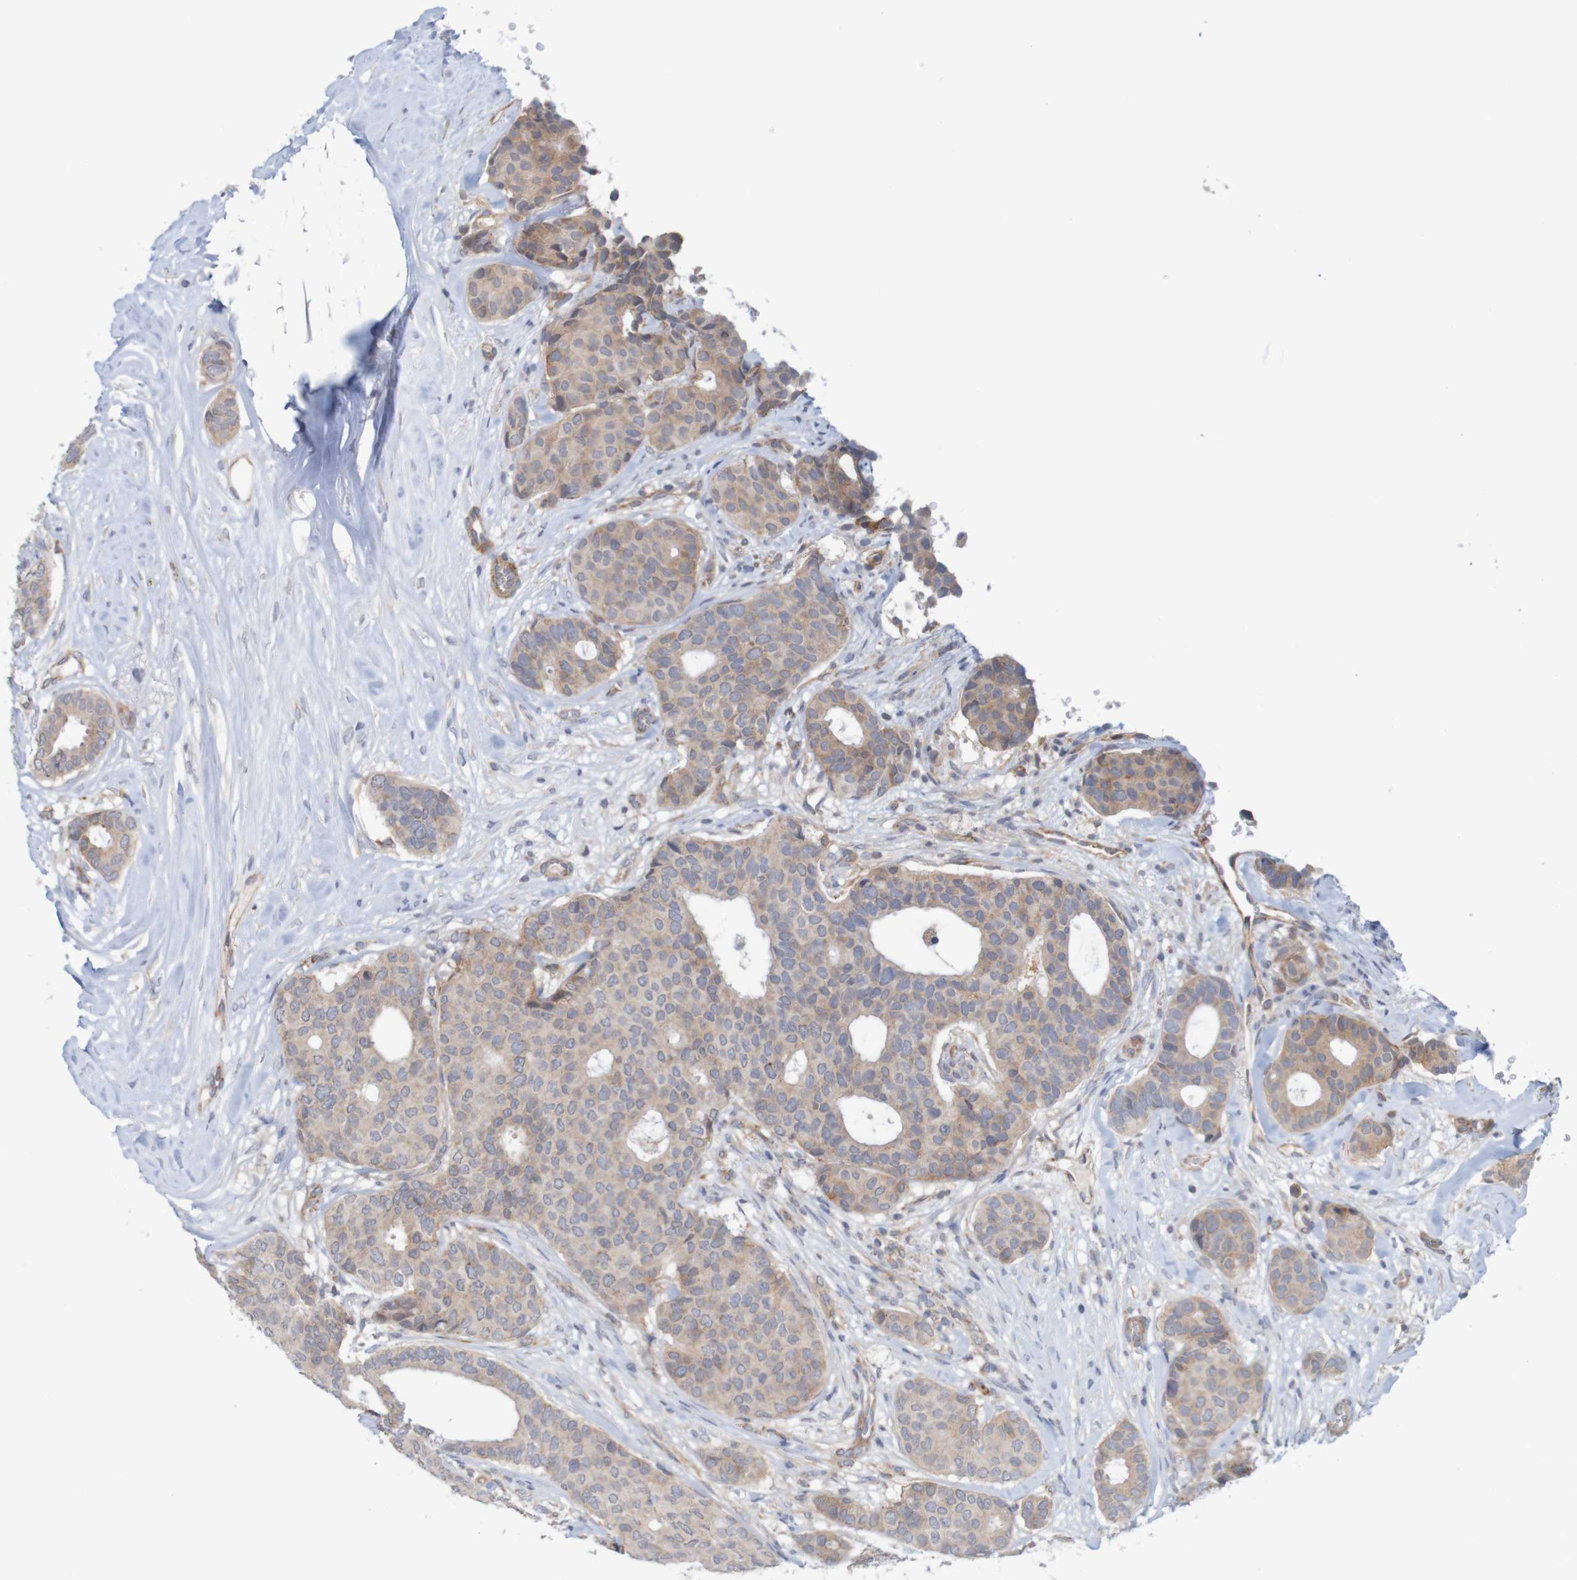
{"staining": {"intensity": "weak", "quantity": ">75%", "location": "cytoplasmic/membranous"}, "tissue": "breast cancer", "cell_type": "Tumor cells", "image_type": "cancer", "snomed": [{"axis": "morphology", "description": "Duct carcinoma"}, {"axis": "topography", "description": "Breast"}], "caption": "A brown stain shows weak cytoplasmic/membranous expression of a protein in human breast infiltrating ductal carcinoma tumor cells.", "gene": "NAV2", "patient": {"sex": "female", "age": 75}}